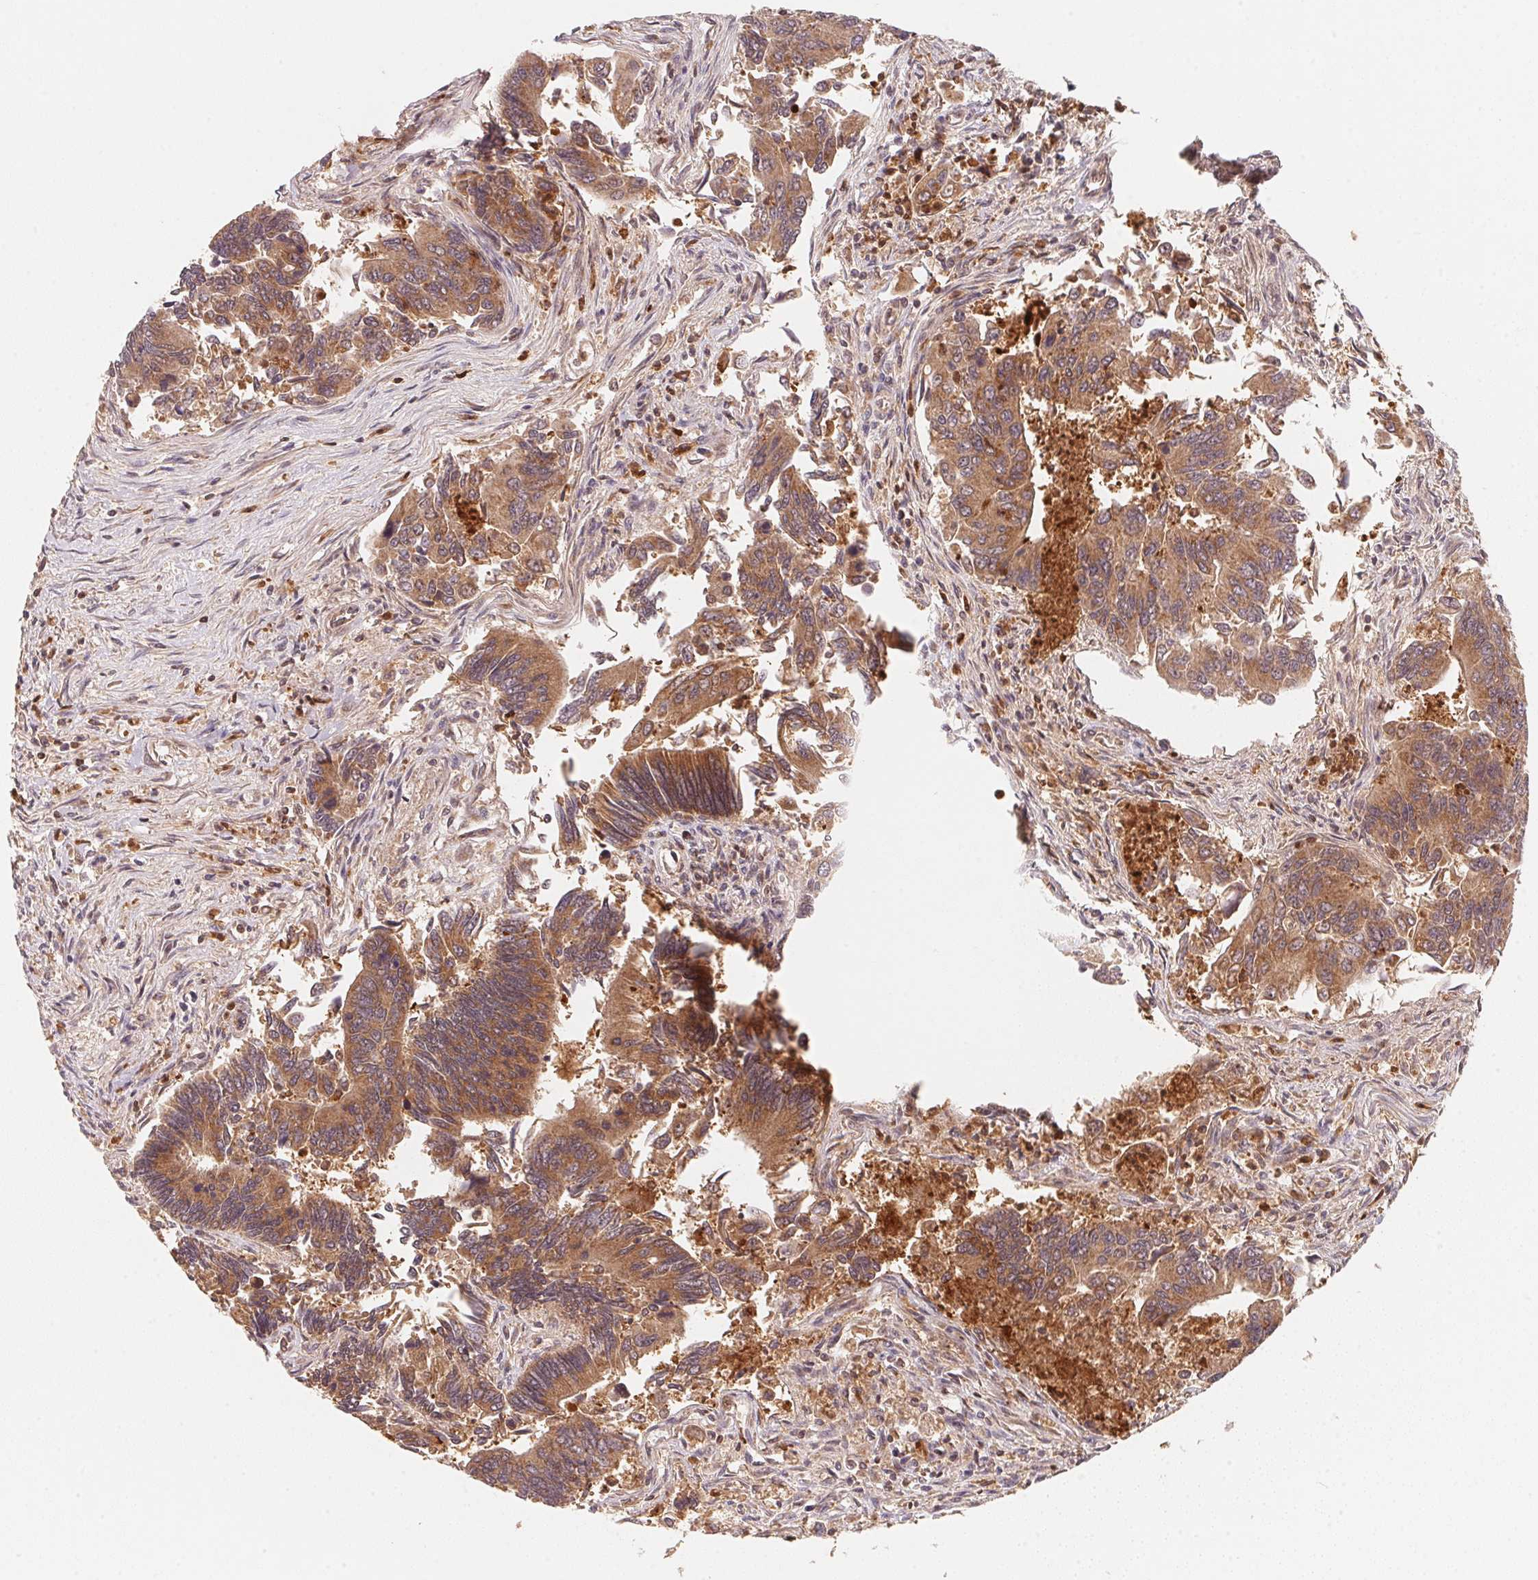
{"staining": {"intensity": "moderate", "quantity": ">75%", "location": "cytoplasmic/membranous"}, "tissue": "colorectal cancer", "cell_type": "Tumor cells", "image_type": "cancer", "snomed": [{"axis": "morphology", "description": "Adenocarcinoma, NOS"}, {"axis": "topography", "description": "Colon"}], "caption": "Tumor cells exhibit moderate cytoplasmic/membranous expression in approximately >75% of cells in colorectal cancer (adenocarcinoma).", "gene": "CCDC102B", "patient": {"sex": "female", "age": 67}}